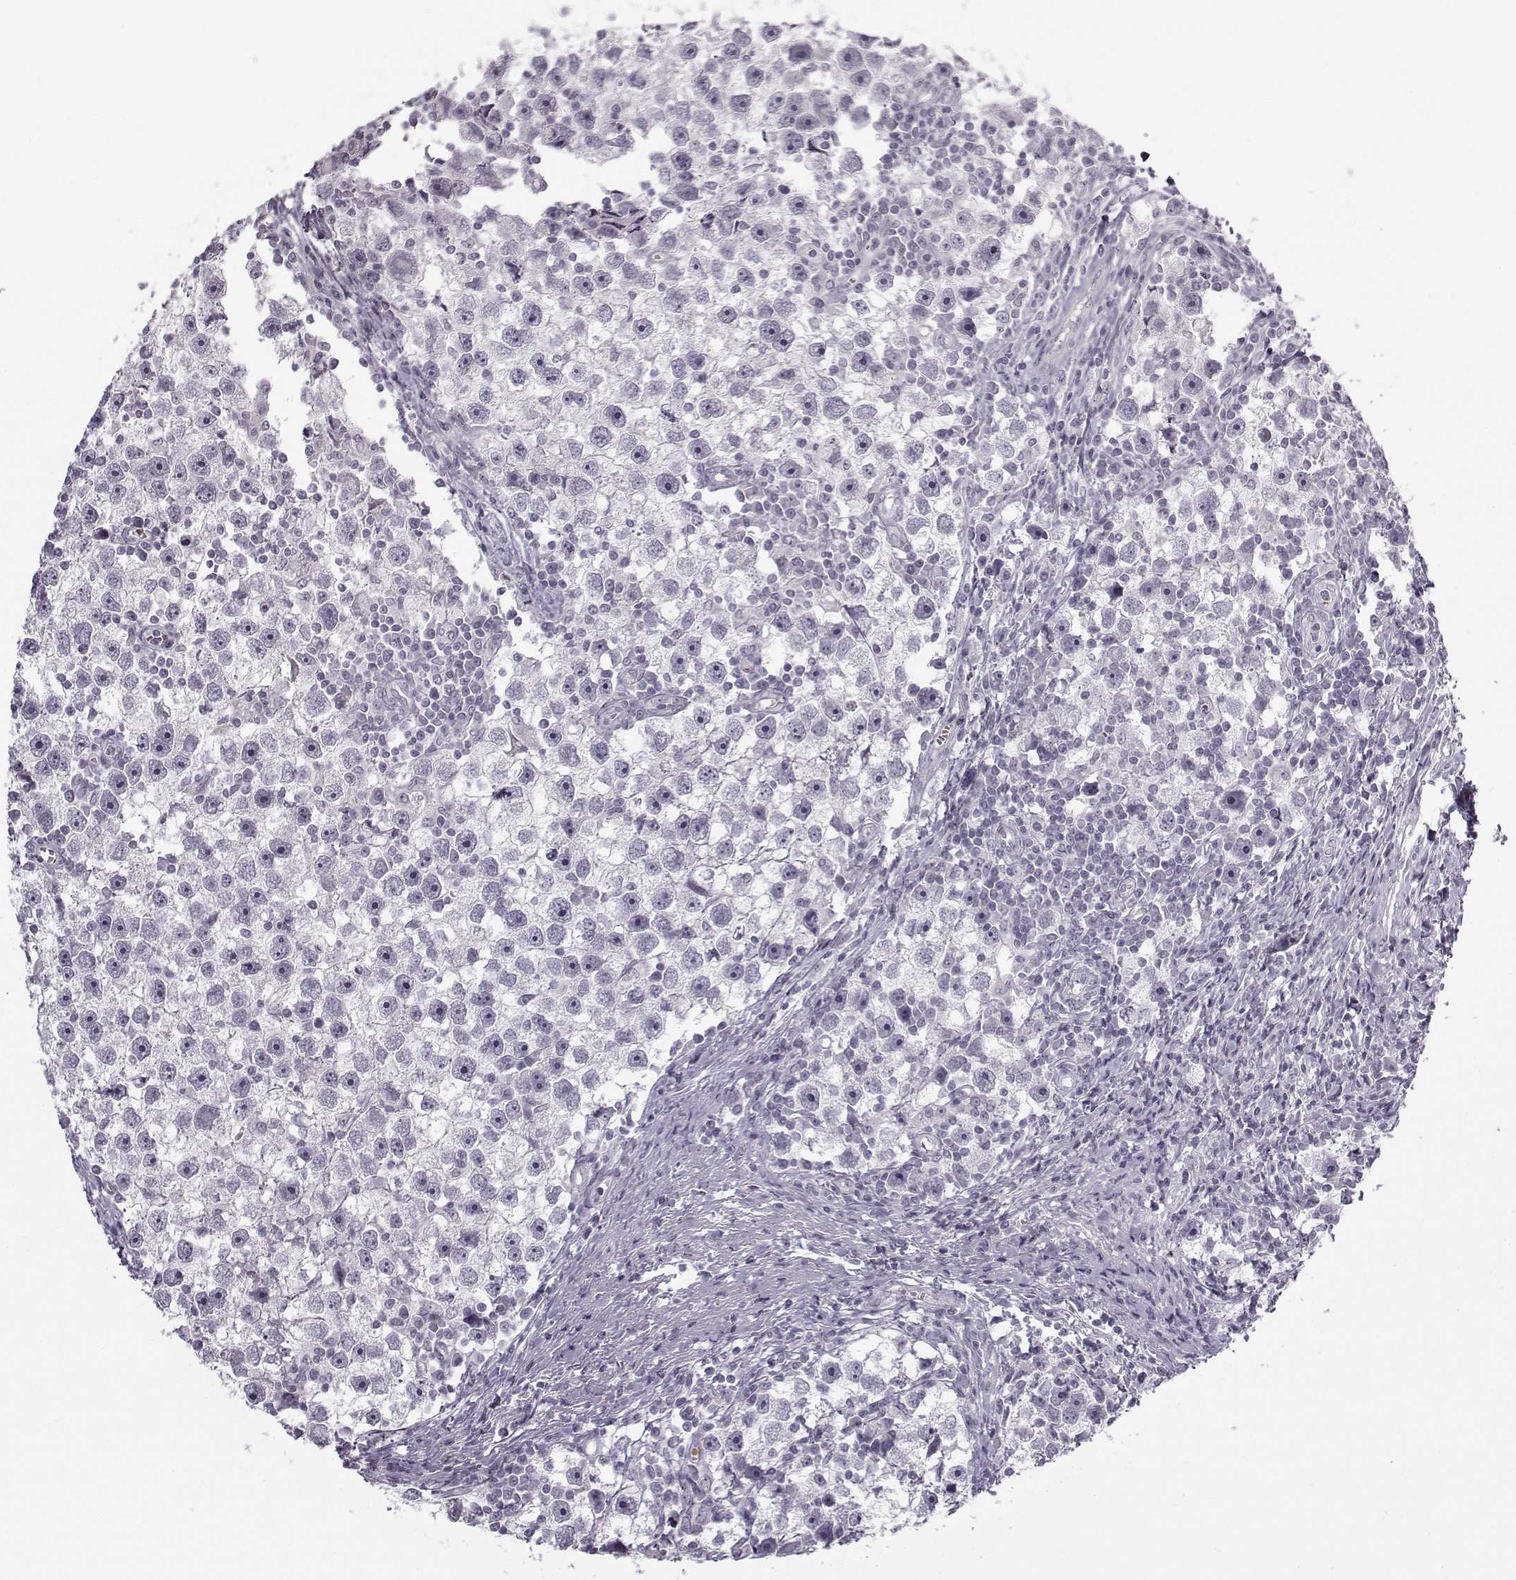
{"staining": {"intensity": "negative", "quantity": "none", "location": "none"}, "tissue": "testis cancer", "cell_type": "Tumor cells", "image_type": "cancer", "snomed": [{"axis": "morphology", "description": "Seminoma, NOS"}, {"axis": "topography", "description": "Testis"}], "caption": "The immunohistochemistry (IHC) photomicrograph has no significant staining in tumor cells of testis seminoma tissue. (Stains: DAB (3,3'-diaminobenzidine) immunohistochemistry (IHC) with hematoxylin counter stain, Microscopy: brightfield microscopy at high magnification).", "gene": "SNCA", "patient": {"sex": "male", "age": 30}}